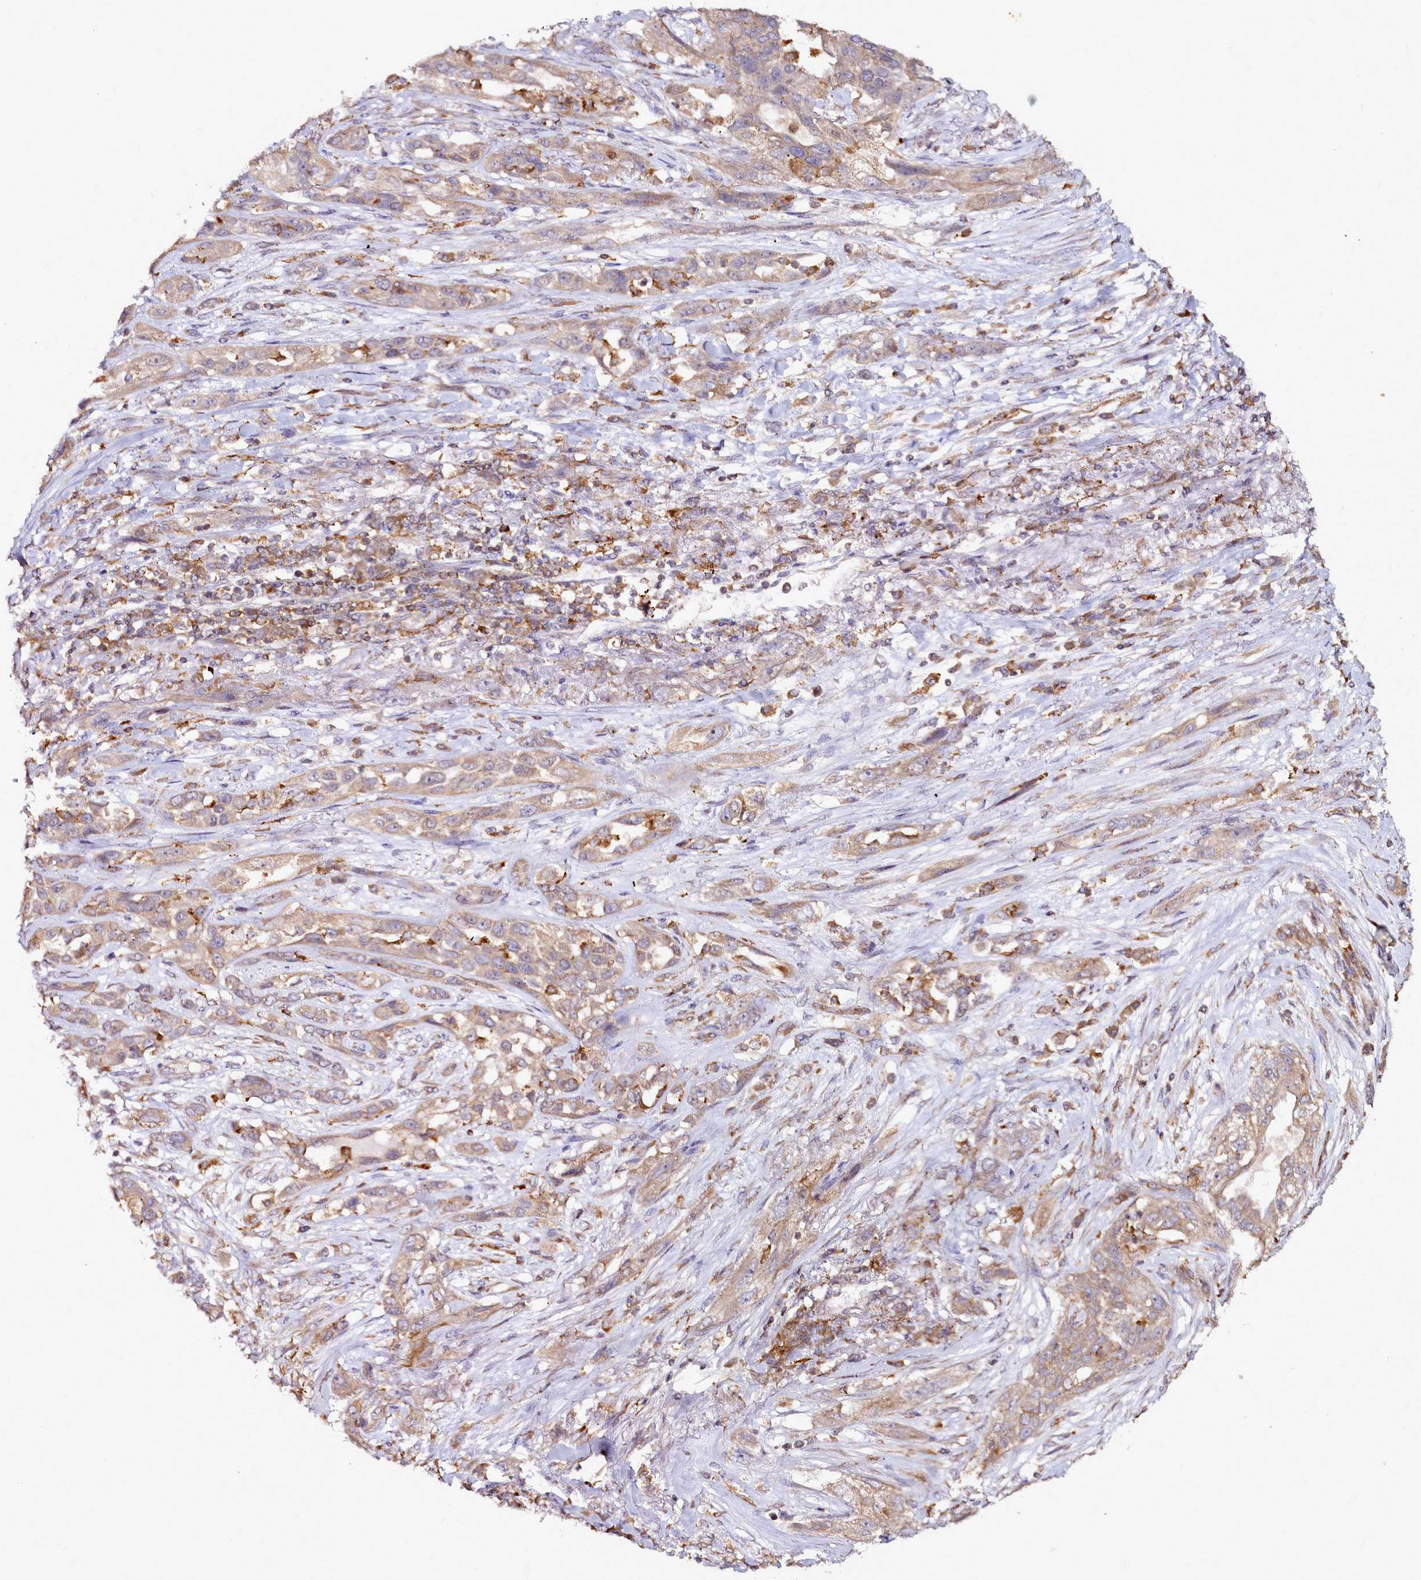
{"staining": {"intensity": "weak", "quantity": ">75%", "location": "cytoplasmic/membranous"}, "tissue": "lung cancer", "cell_type": "Tumor cells", "image_type": "cancer", "snomed": [{"axis": "morphology", "description": "Squamous cell carcinoma, NOS"}, {"axis": "topography", "description": "Lung"}], "caption": "Immunohistochemical staining of squamous cell carcinoma (lung) displays low levels of weak cytoplasmic/membranous protein expression in approximately >75% of tumor cells.", "gene": "NCKAP1L", "patient": {"sex": "female", "age": 70}}